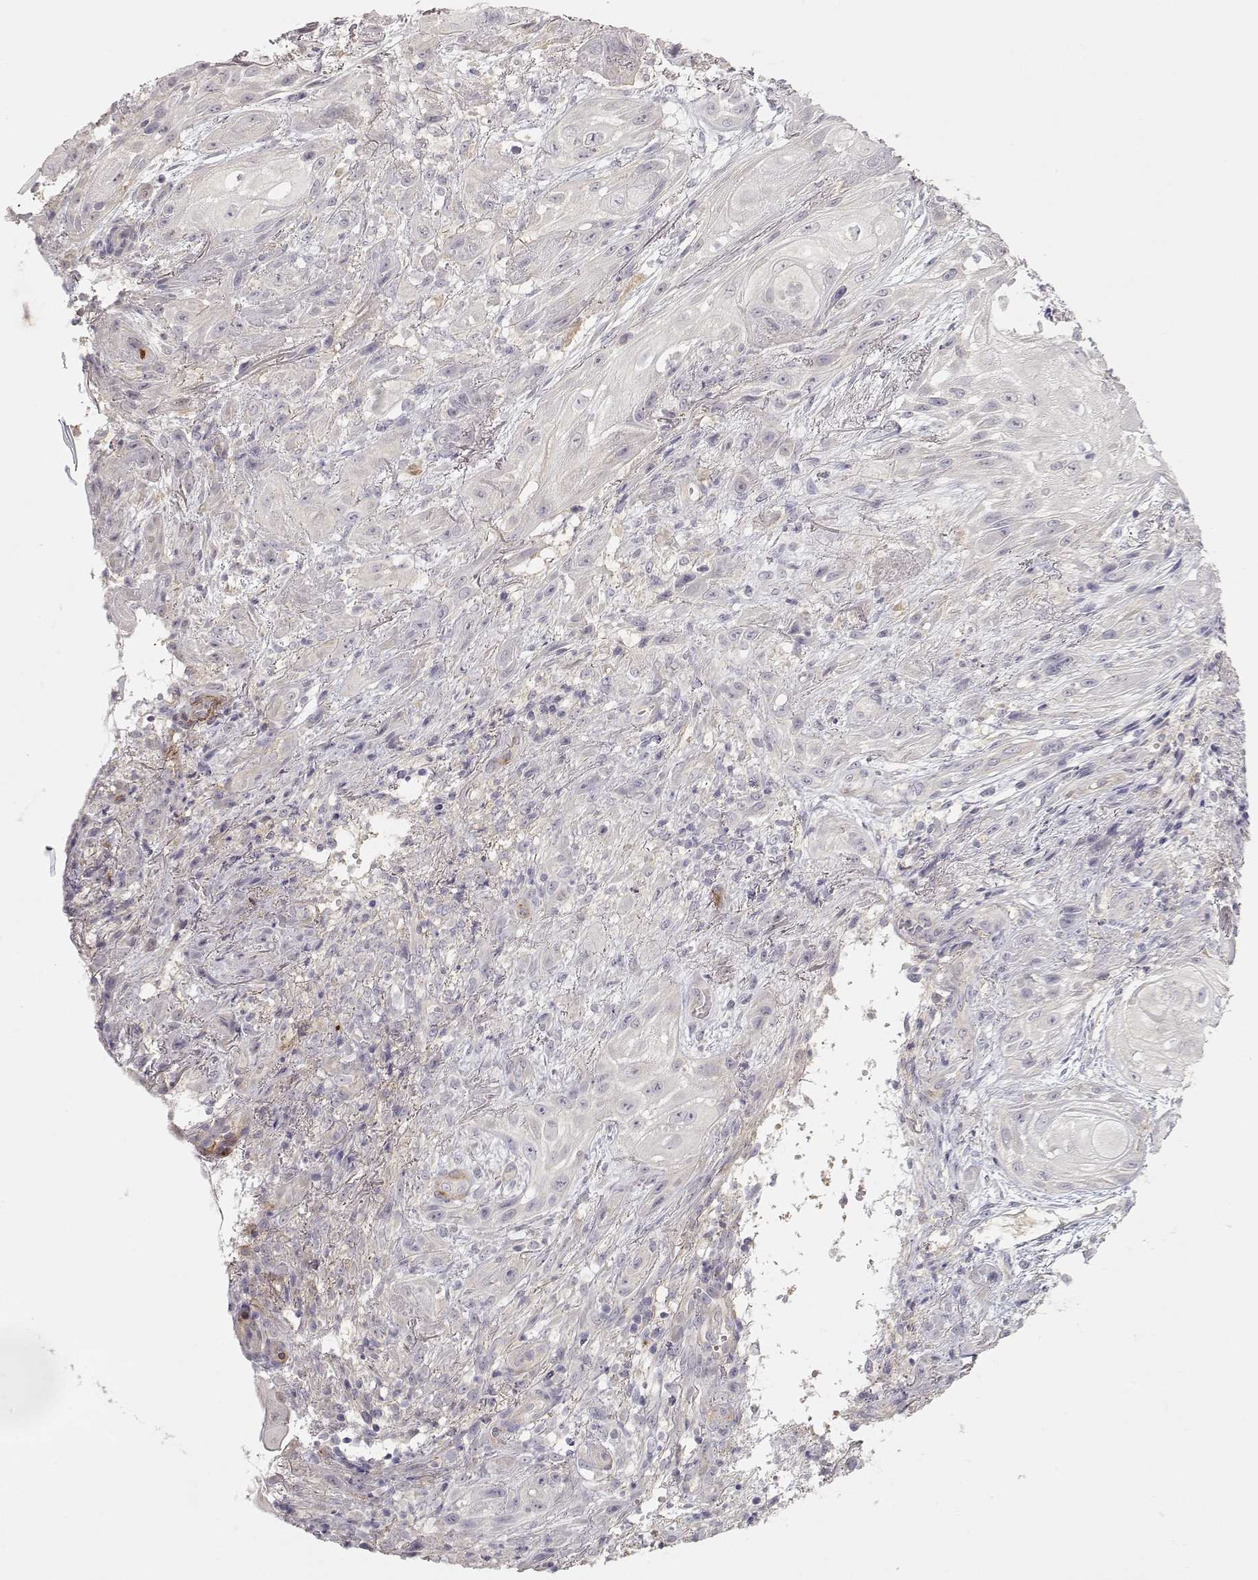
{"staining": {"intensity": "negative", "quantity": "none", "location": "none"}, "tissue": "skin cancer", "cell_type": "Tumor cells", "image_type": "cancer", "snomed": [{"axis": "morphology", "description": "Squamous cell carcinoma, NOS"}, {"axis": "topography", "description": "Skin"}], "caption": "Immunohistochemistry (IHC) histopathology image of skin cancer (squamous cell carcinoma) stained for a protein (brown), which shows no positivity in tumor cells. Brightfield microscopy of immunohistochemistry (IHC) stained with DAB (3,3'-diaminobenzidine) (brown) and hematoxylin (blue), captured at high magnification.", "gene": "ARHGAP8", "patient": {"sex": "male", "age": 62}}